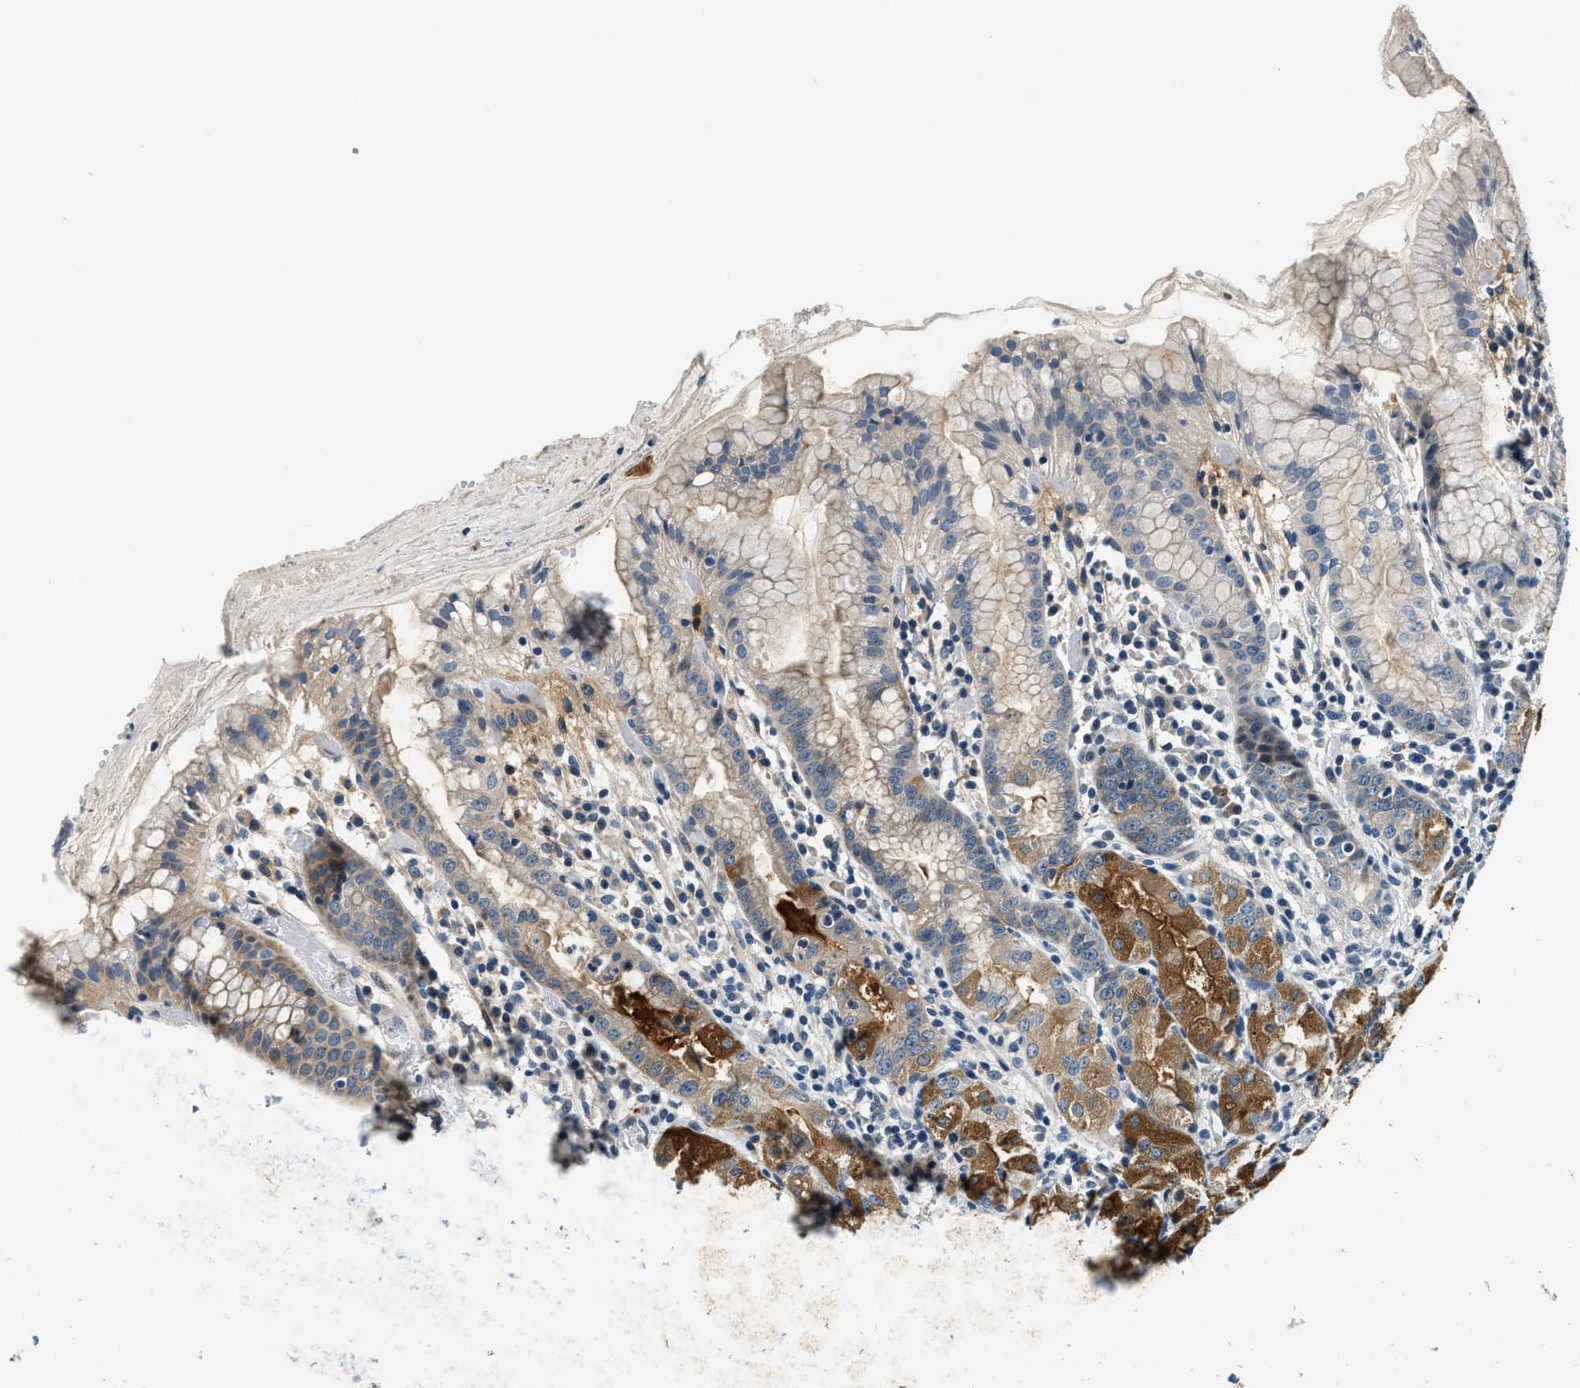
{"staining": {"intensity": "strong", "quantity": "<25%", "location": "cytoplasmic/membranous"}, "tissue": "stomach", "cell_type": "Glandular cells", "image_type": "normal", "snomed": [{"axis": "morphology", "description": "Normal tissue, NOS"}, {"axis": "topography", "description": "Stomach"}, {"axis": "topography", "description": "Stomach, lower"}], "caption": "Normal stomach reveals strong cytoplasmic/membranous expression in about <25% of glandular cells.", "gene": "YAE1", "patient": {"sex": "female", "age": 75}}